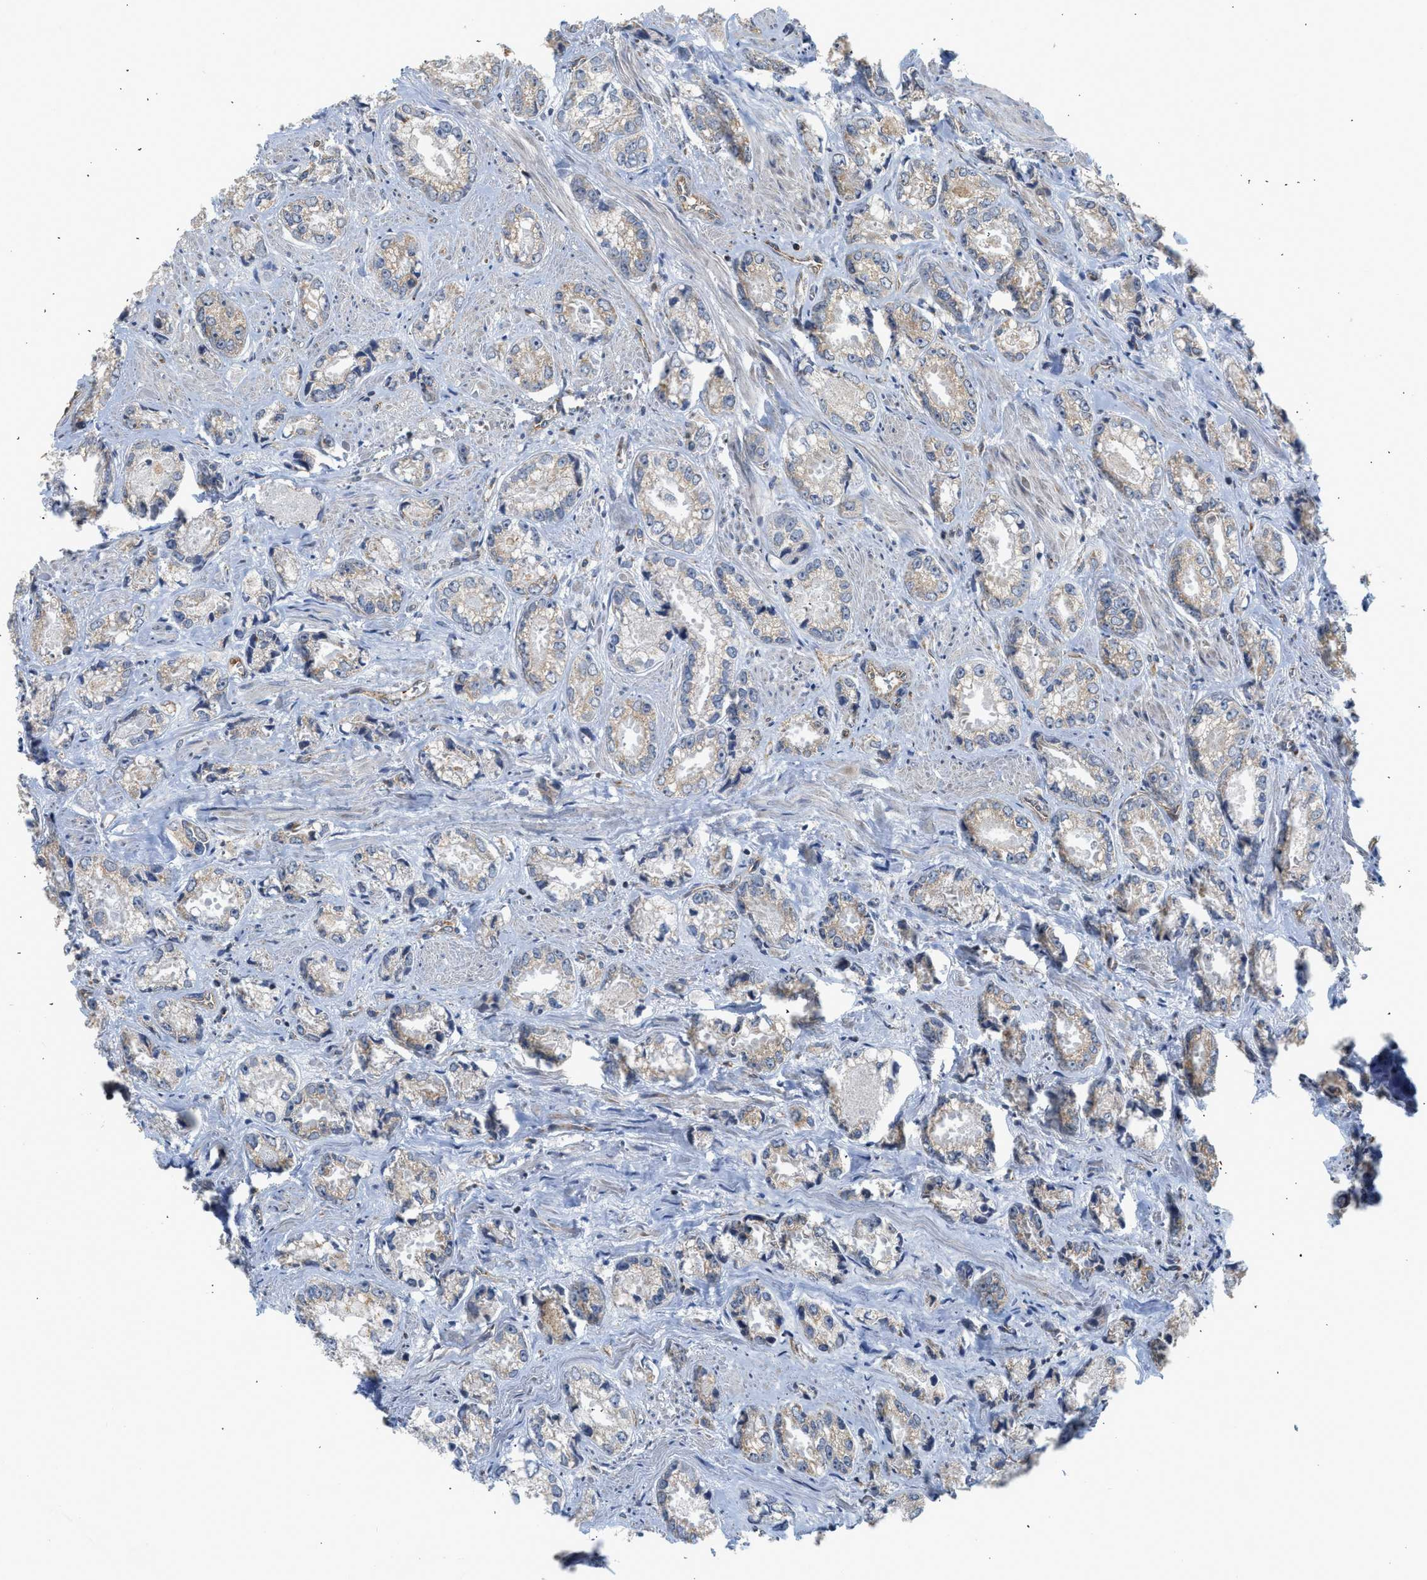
{"staining": {"intensity": "weak", "quantity": "25%-75%", "location": "cytoplasmic/membranous"}, "tissue": "prostate cancer", "cell_type": "Tumor cells", "image_type": "cancer", "snomed": [{"axis": "morphology", "description": "Adenocarcinoma, High grade"}, {"axis": "topography", "description": "Prostate"}], "caption": "IHC of human prostate adenocarcinoma (high-grade) shows low levels of weak cytoplasmic/membranous staining in approximately 25%-75% of tumor cells.", "gene": "PIM1", "patient": {"sex": "male", "age": 61}}